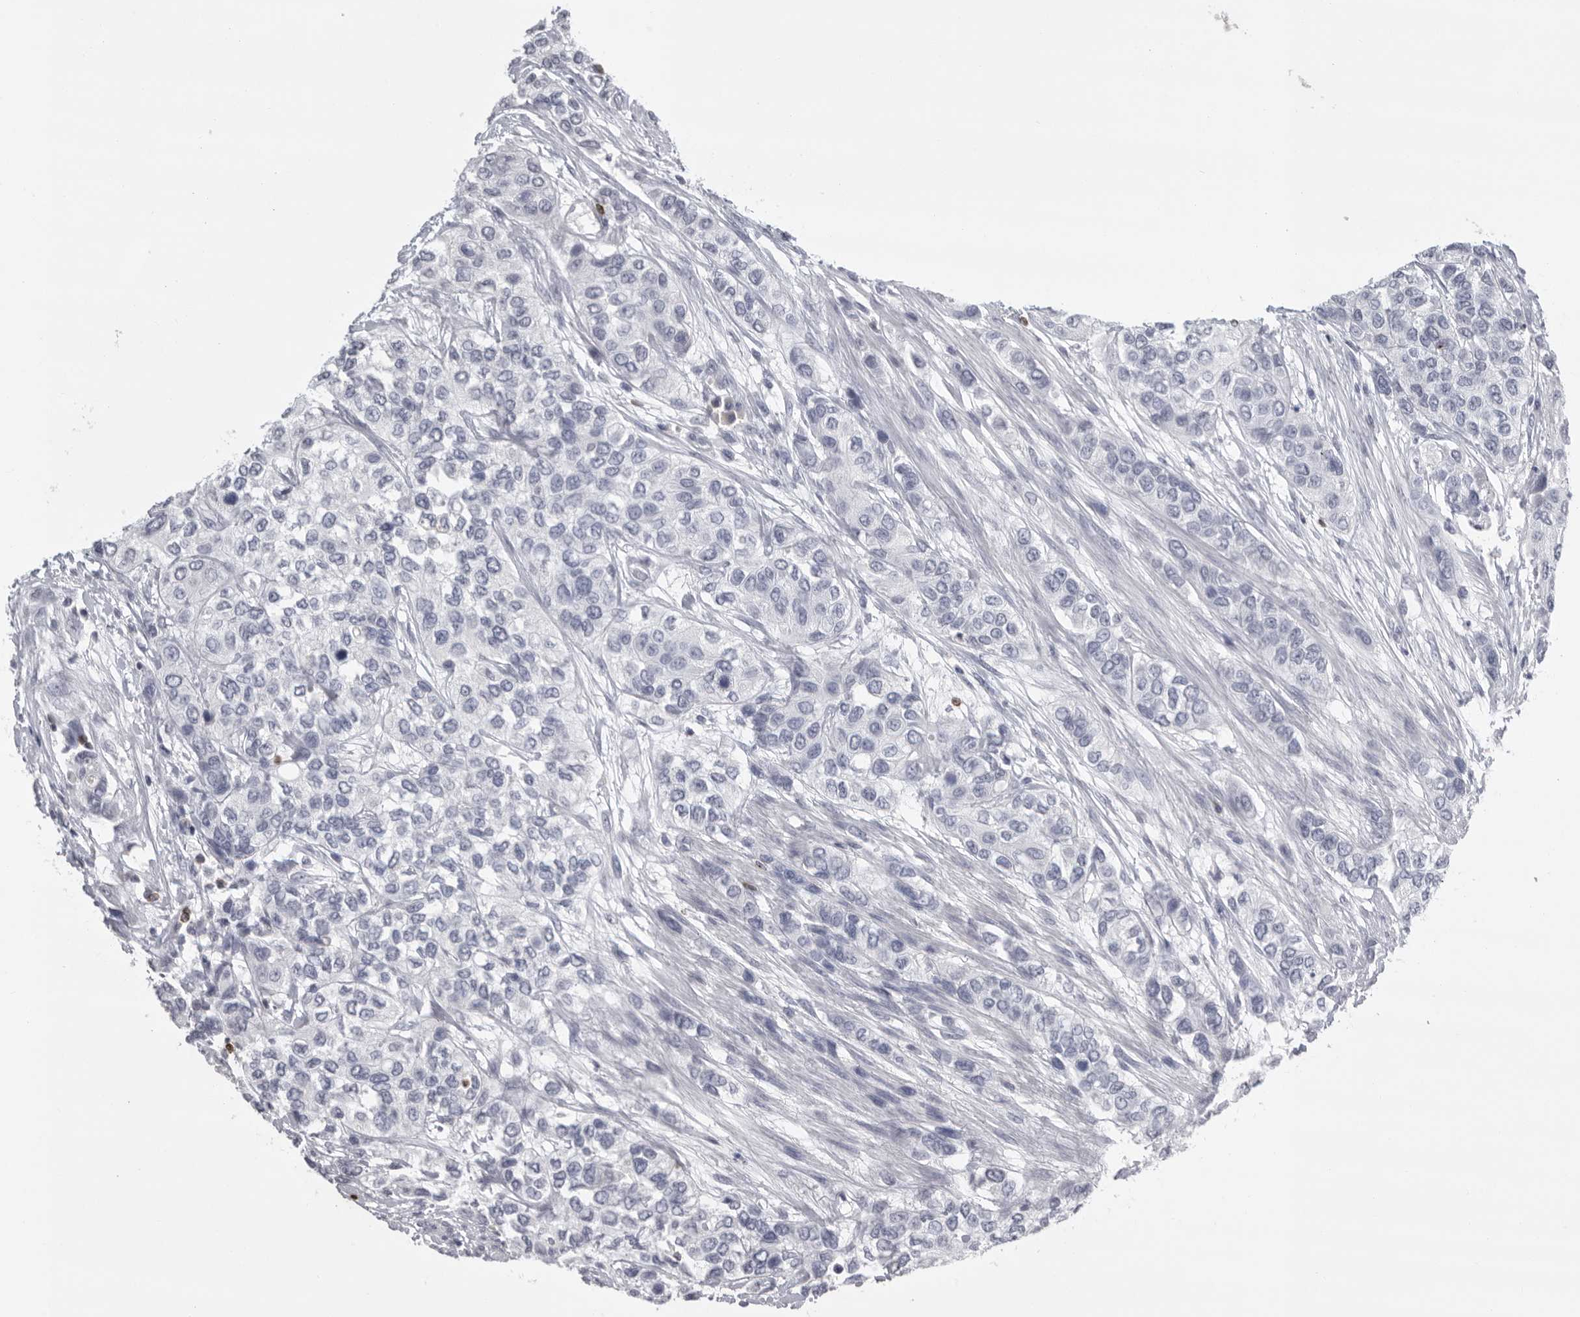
{"staining": {"intensity": "negative", "quantity": "none", "location": "none"}, "tissue": "urothelial cancer", "cell_type": "Tumor cells", "image_type": "cancer", "snomed": [{"axis": "morphology", "description": "Urothelial carcinoma, High grade"}, {"axis": "topography", "description": "Urinary bladder"}], "caption": "Immunohistochemical staining of urothelial carcinoma (high-grade) exhibits no significant staining in tumor cells.", "gene": "GNLY", "patient": {"sex": "female", "age": 56}}